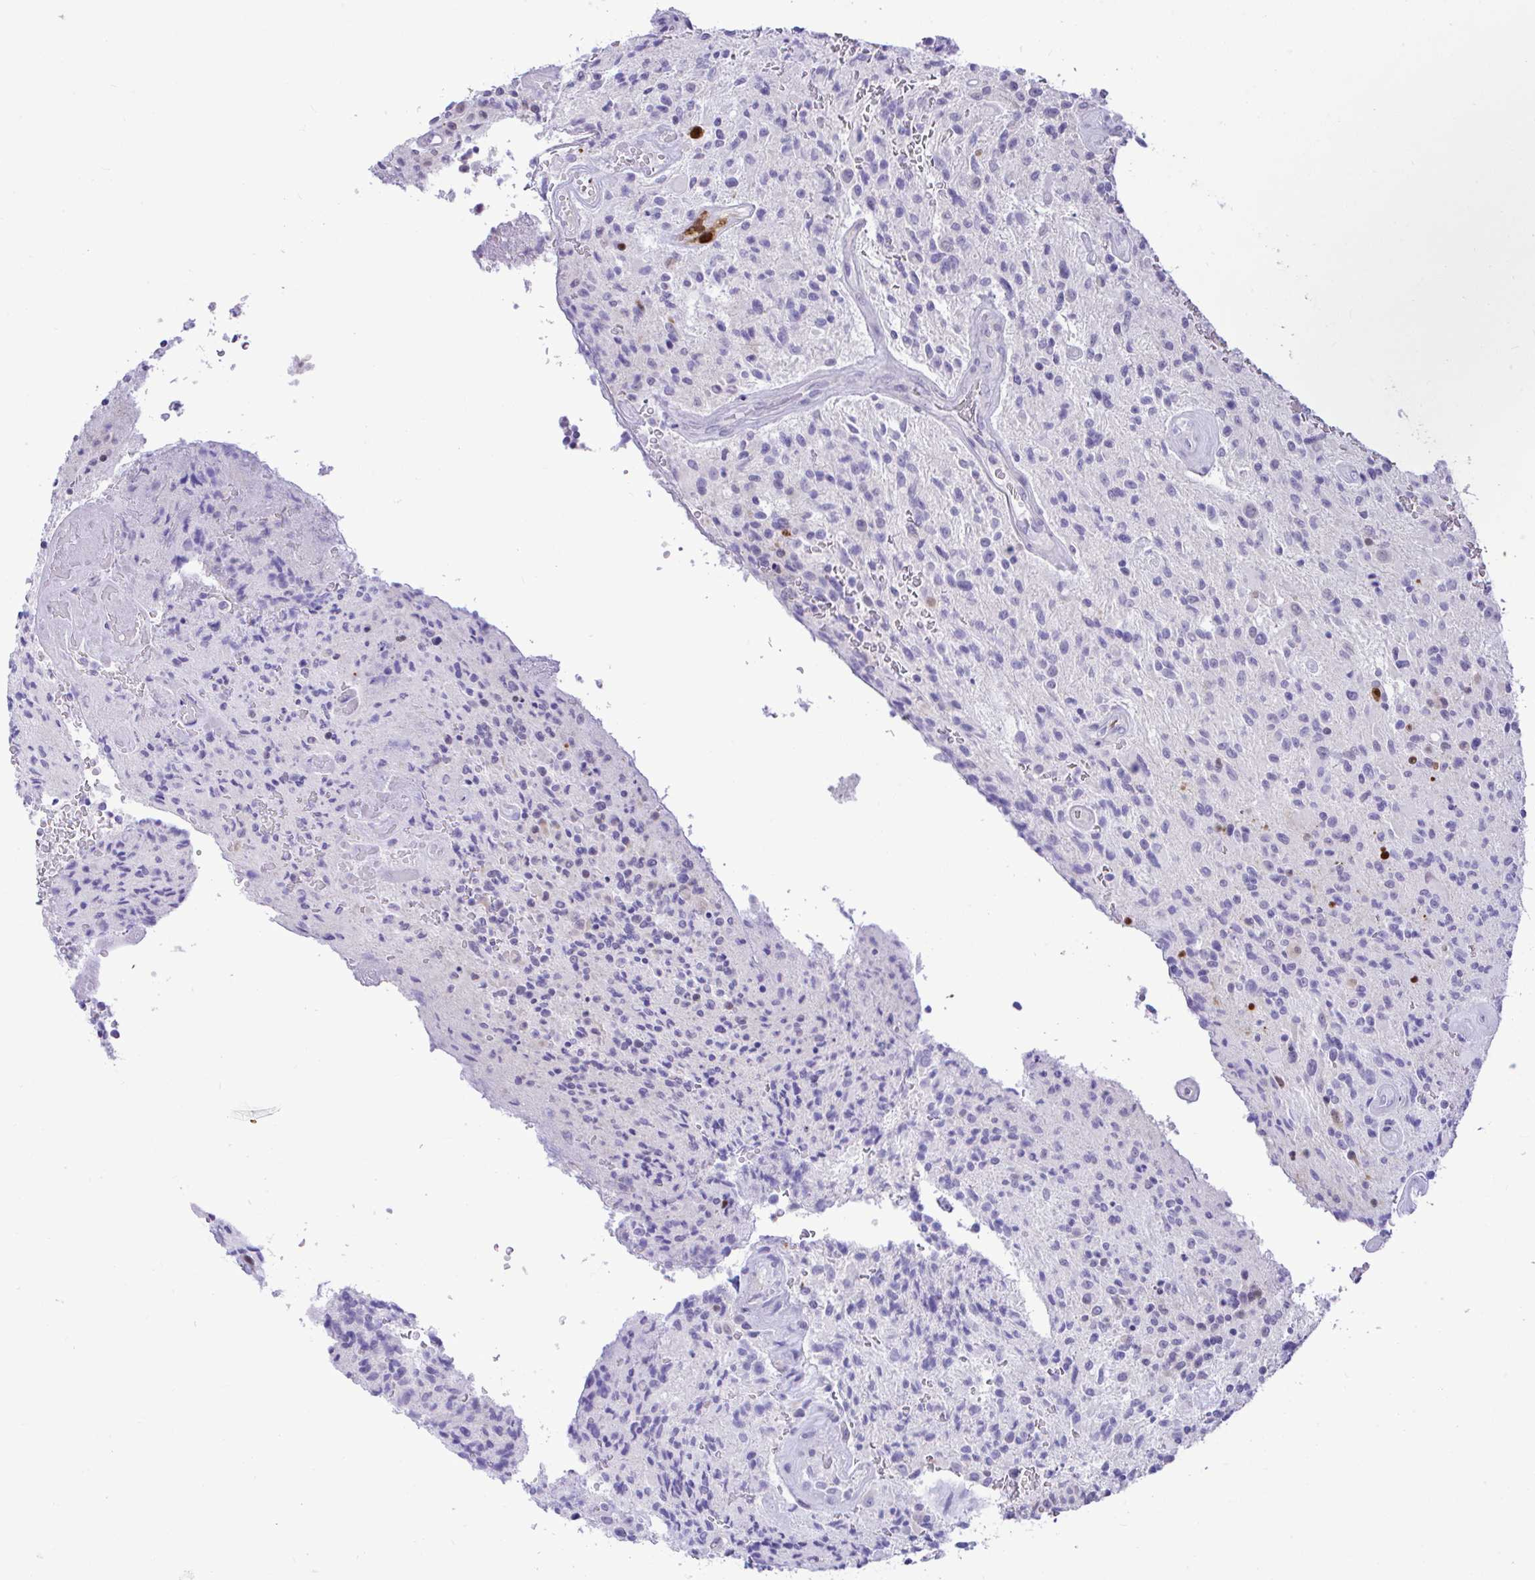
{"staining": {"intensity": "negative", "quantity": "none", "location": "none"}, "tissue": "glioma", "cell_type": "Tumor cells", "image_type": "cancer", "snomed": [{"axis": "morphology", "description": "Normal tissue, NOS"}, {"axis": "morphology", "description": "Glioma, malignant, High grade"}, {"axis": "topography", "description": "Cerebral cortex"}], "caption": "An IHC histopathology image of malignant glioma (high-grade) is shown. There is no staining in tumor cells of malignant glioma (high-grade).", "gene": "ZNF485", "patient": {"sex": "male", "age": 56}}